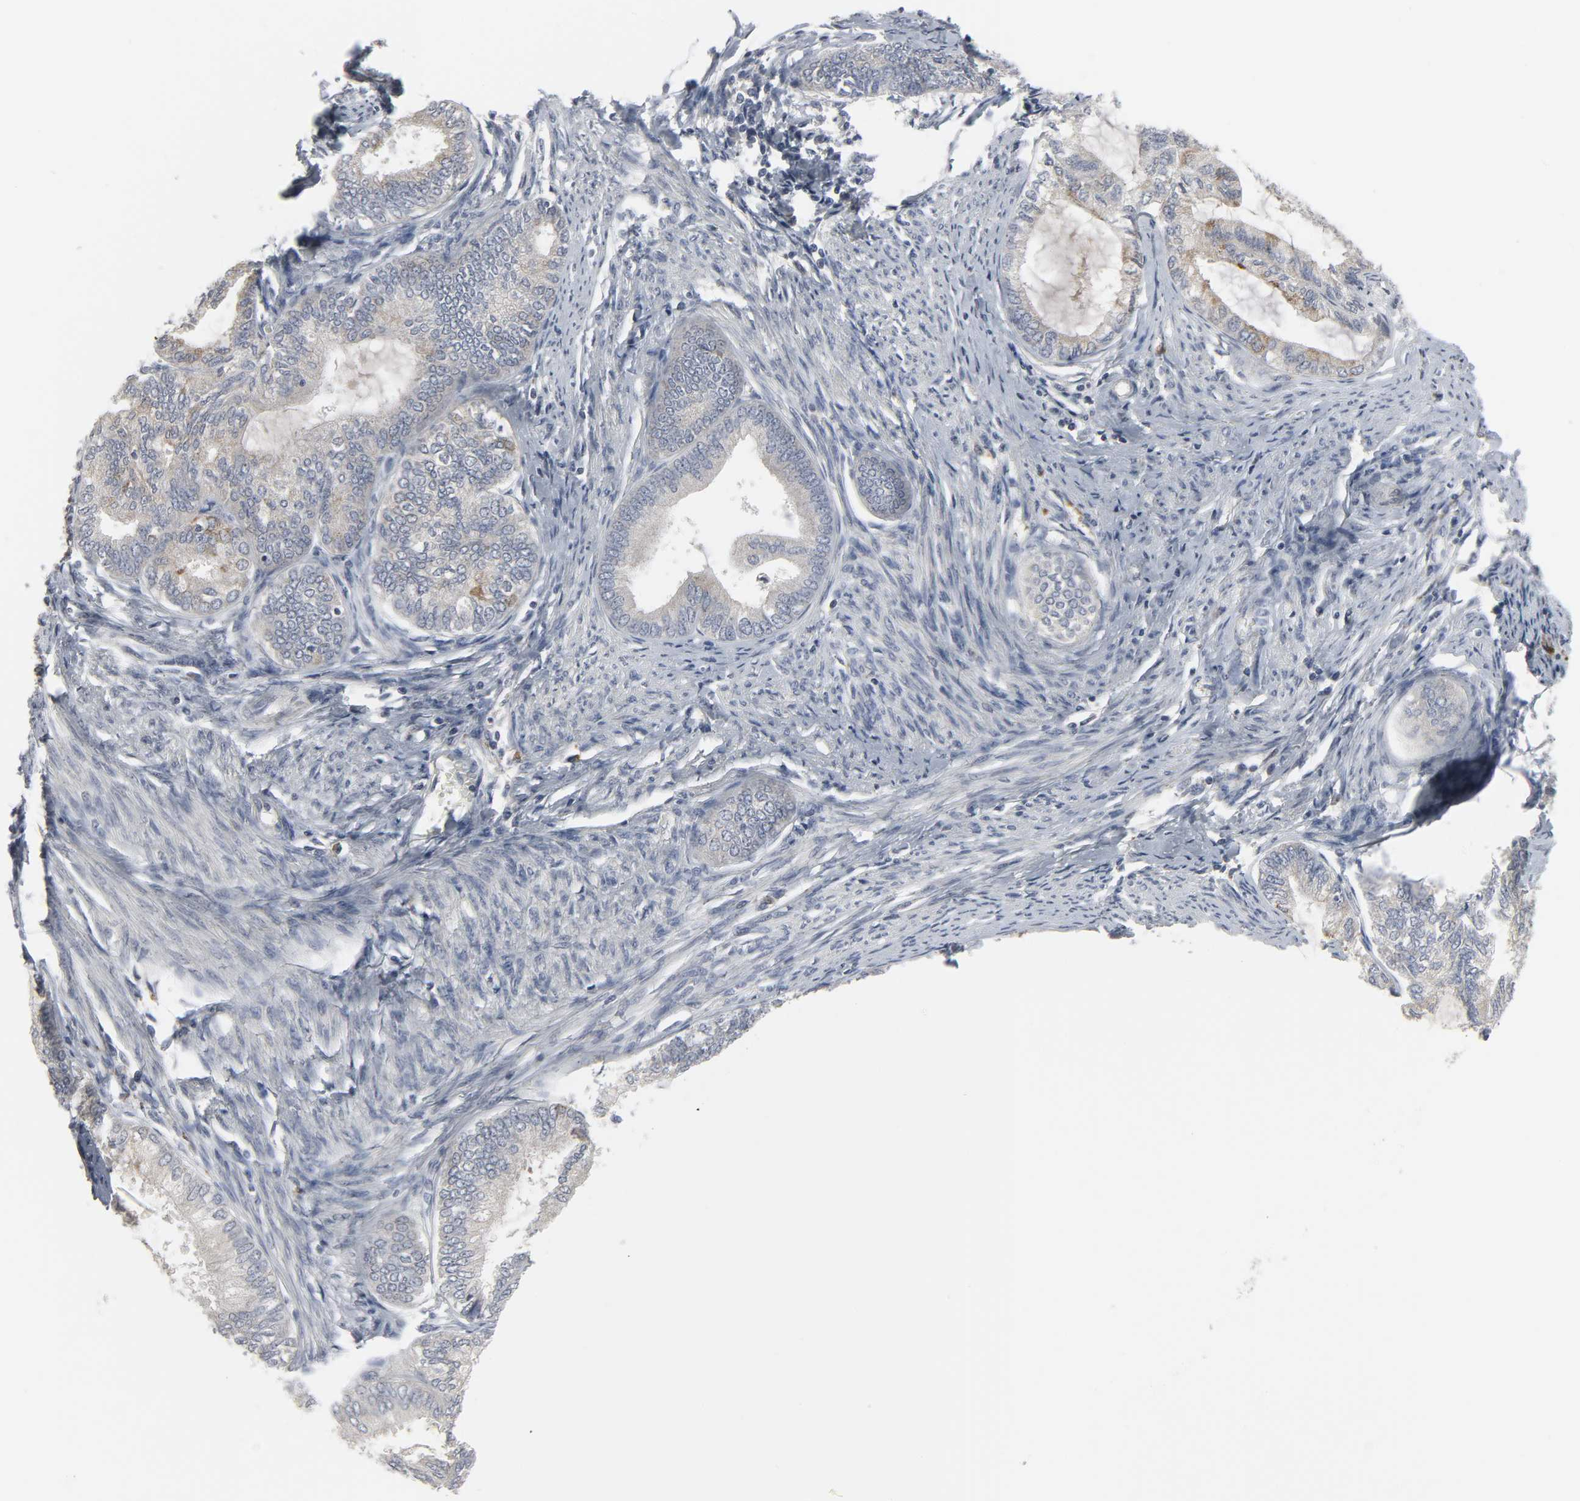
{"staining": {"intensity": "strong", "quantity": "<25%", "location": "cytoplasmic/membranous"}, "tissue": "endometrial cancer", "cell_type": "Tumor cells", "image_type": "cancer", "snomed": [{"axis": "morphology", "description": "Adenocarcinoma, NOS"}, {"axis": "topography", "description": "Endometrium"}], "caption": "The histopathology image demonstrates immunohistochemical staining of endometrial adenocarcinoma. There is strong cytoplasmic/membranous expression is seen in approximately <25% of tumor cells.", "gene": "CLIP1", "patient": {"sex": "female", "age": 86}}